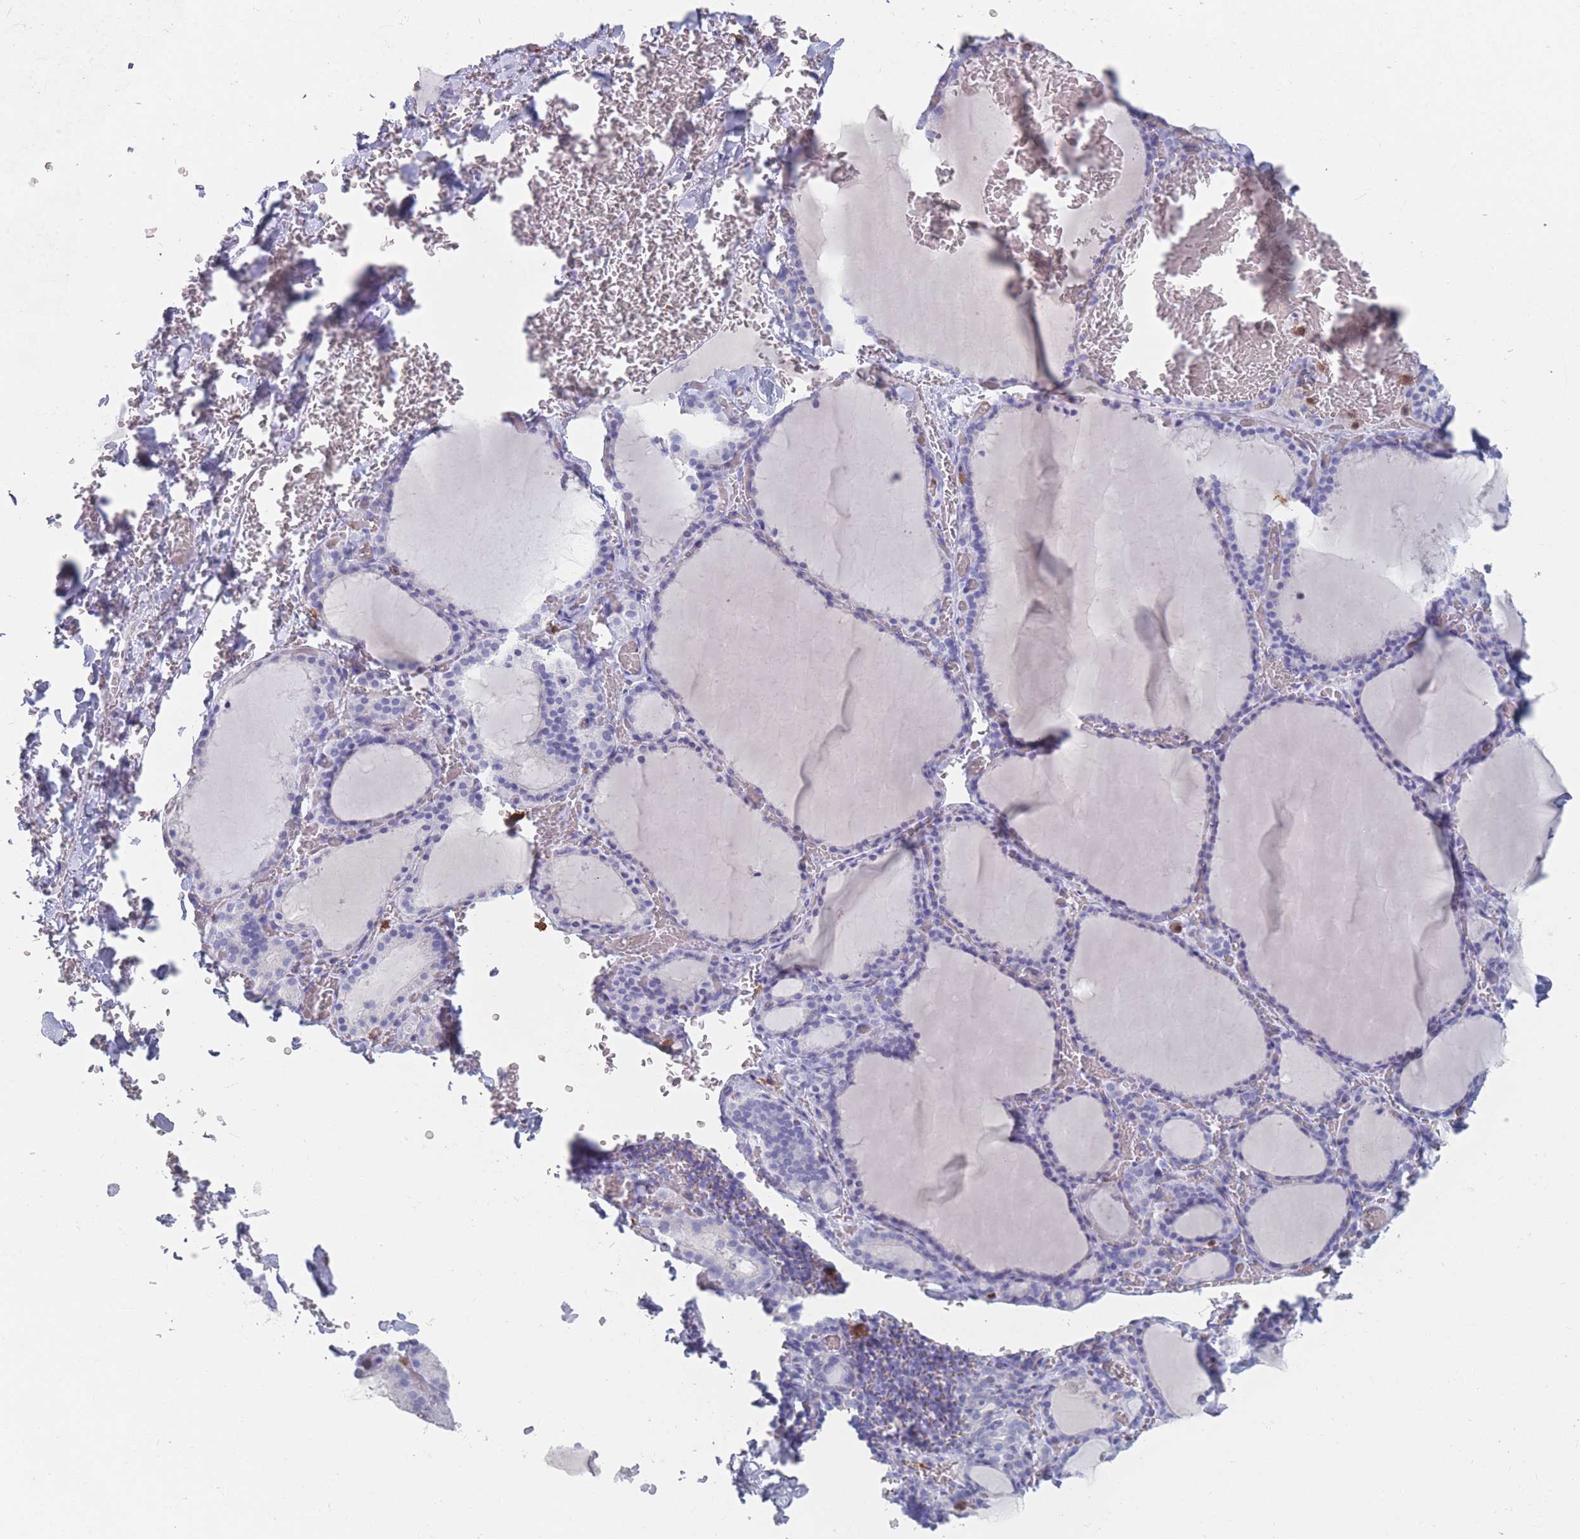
{"staining": {"intensity": "negative", "quantity": "none", "location": "none"}, "tissue": "thyroid gland", "cell_type": "Glandular cells", "image_type": "normal", "snomed": [{"axis": "morphology", "description": "Normal tissue, NOS"}, {"axis": "topography", "description": "Thyroid gland"}], "caption": "IHC histopathology image of normal thyroid gland stained for a protein (brown), which reveals no positivity in glandular cells. (Stains: DAB immunohistochemistry (IHC) with hematoxylin counter stain, Microscopy: brightfield microscopy at high magnification).", "gene": "ATP1A3", "patient": {"sex": "female", "age": 39}}